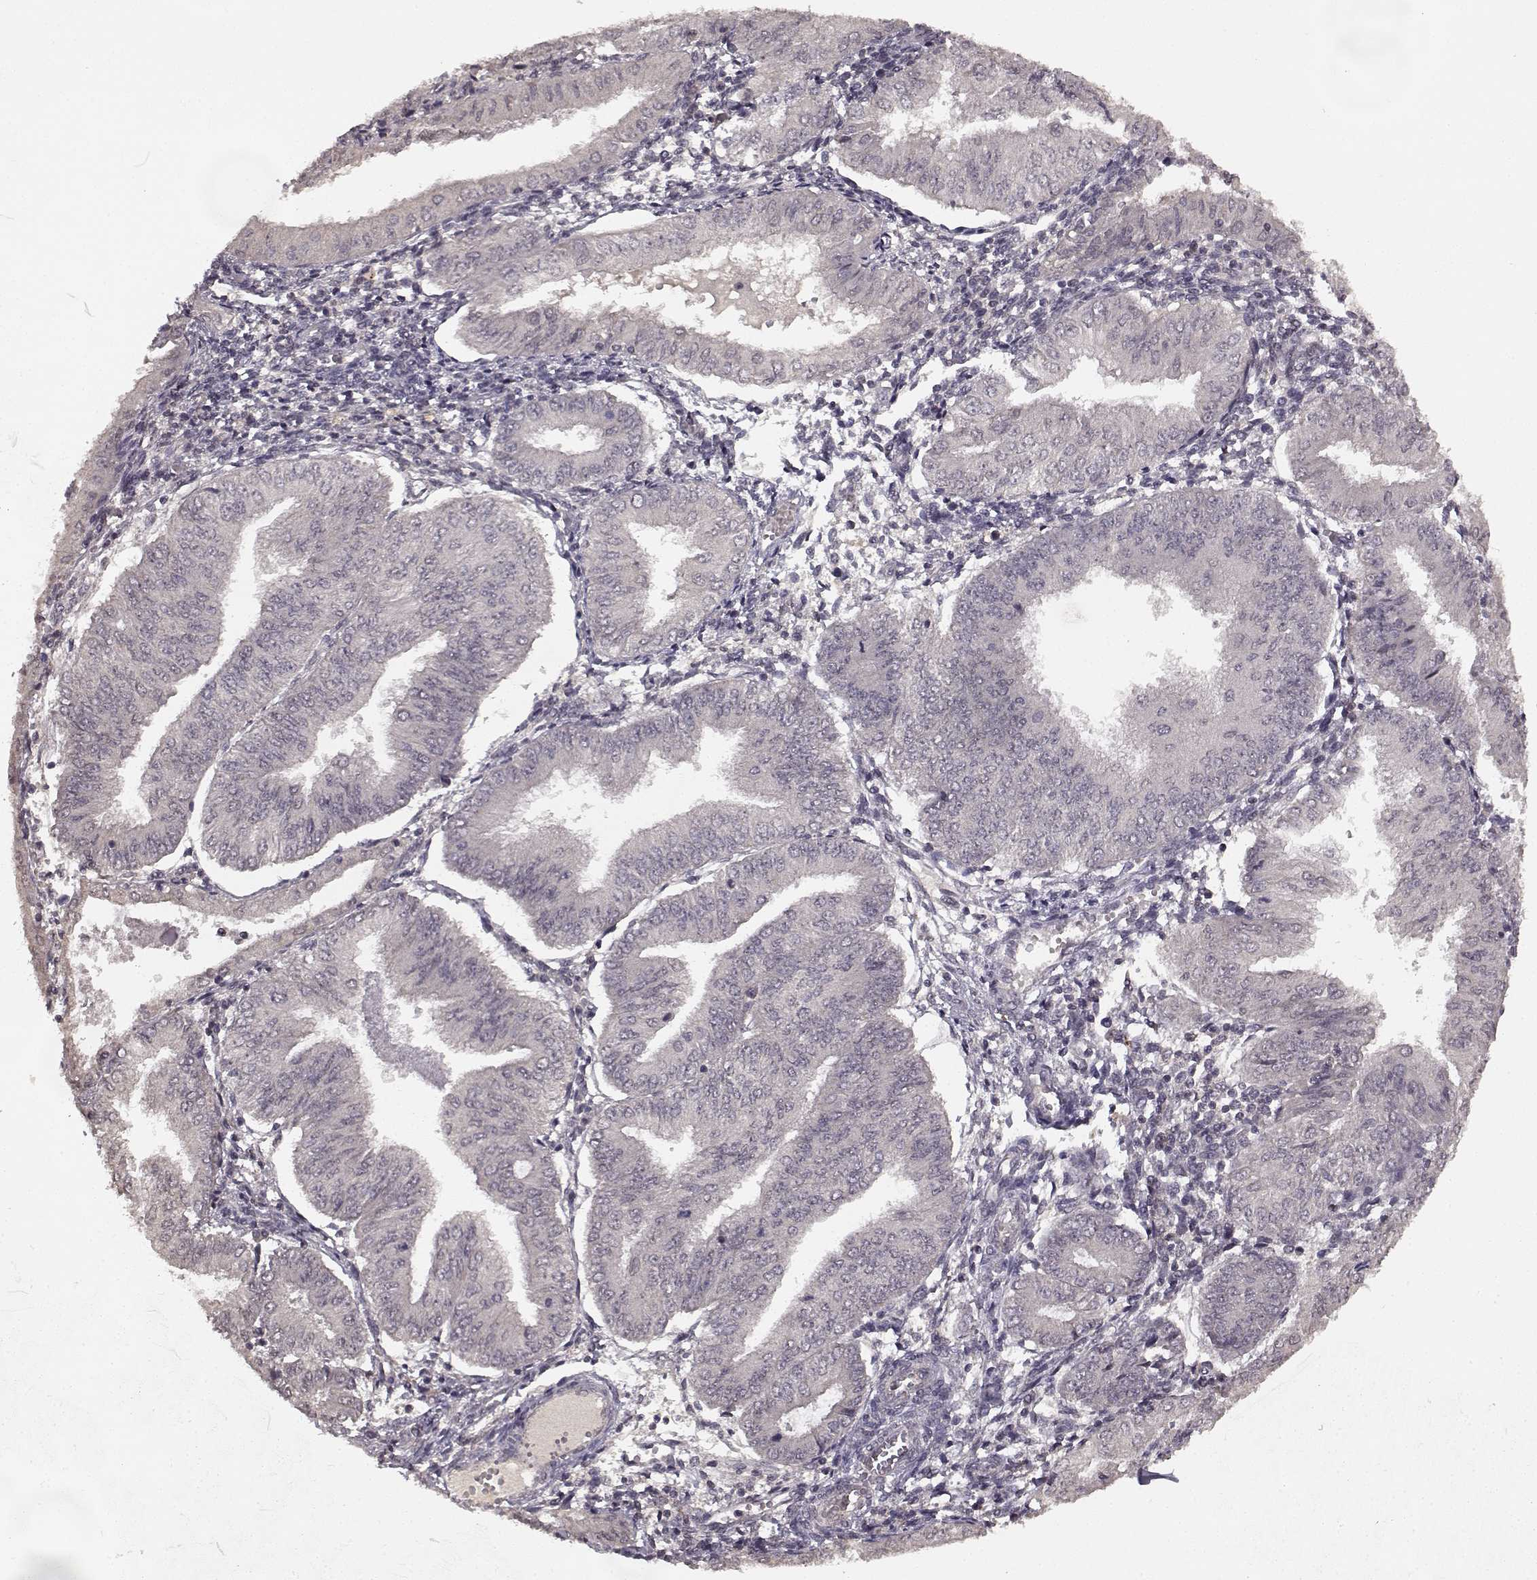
{"staining": {"intensity": "negative", "quantity": "none", "location": "none"}, "tissue": "endometrial cancer", "cell_type": "Tumor cells", "image_type": "cancer", "snomed": [{"axis": "morphology", "description": "Adenocarcinoma, NOS"}, {"axis": "topography", "description": "Endometrium"}], "caption": "Tumor cells show no significant staining in endometrial adenocarcinoma.", "gene": "NTRK2", "patient": {"sex": "female", "age": 53}}